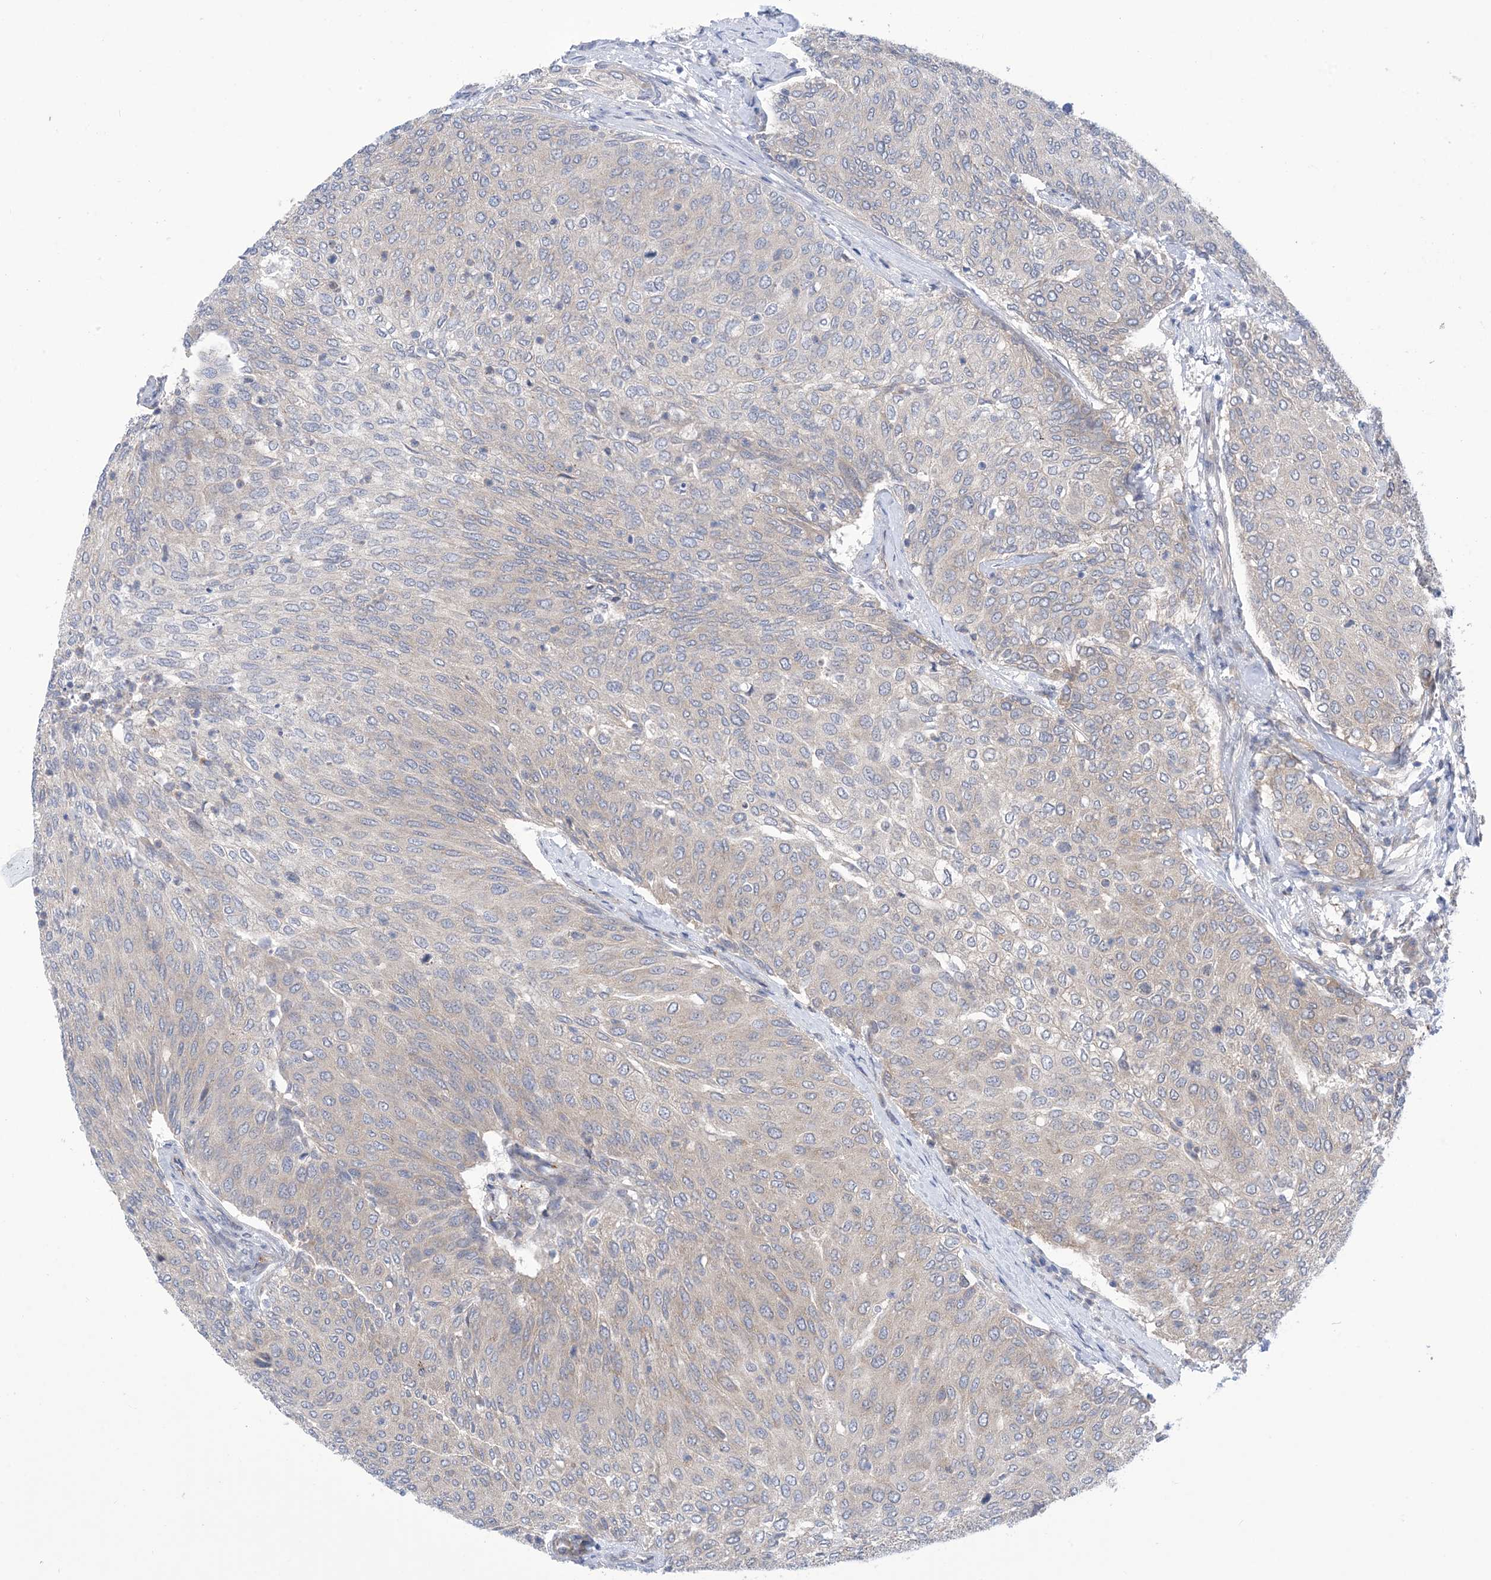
{"staining": {"intensity": "moderate", "quantity": "<25%", "location": "cytoplasmic/membranous"}, "tissue": "urothelial cancer", "cell_type": "Tumor cells", "image_type": "cancer", "snomed": [{"axis": "morphology", "description": "Urothelial carcinoma, Low grade"}, {"axis": "topography", "description": "Urinary bladder"}], "caption": "IHC micrograph of urothelial cancer stained for a protein (brown), which reveals low levels of moderate cytoplasmic/membranous expression in approximately <25% of tumor cells.", "gene": "EHBP1", "patient": {"sex": "female", "age": 79}}